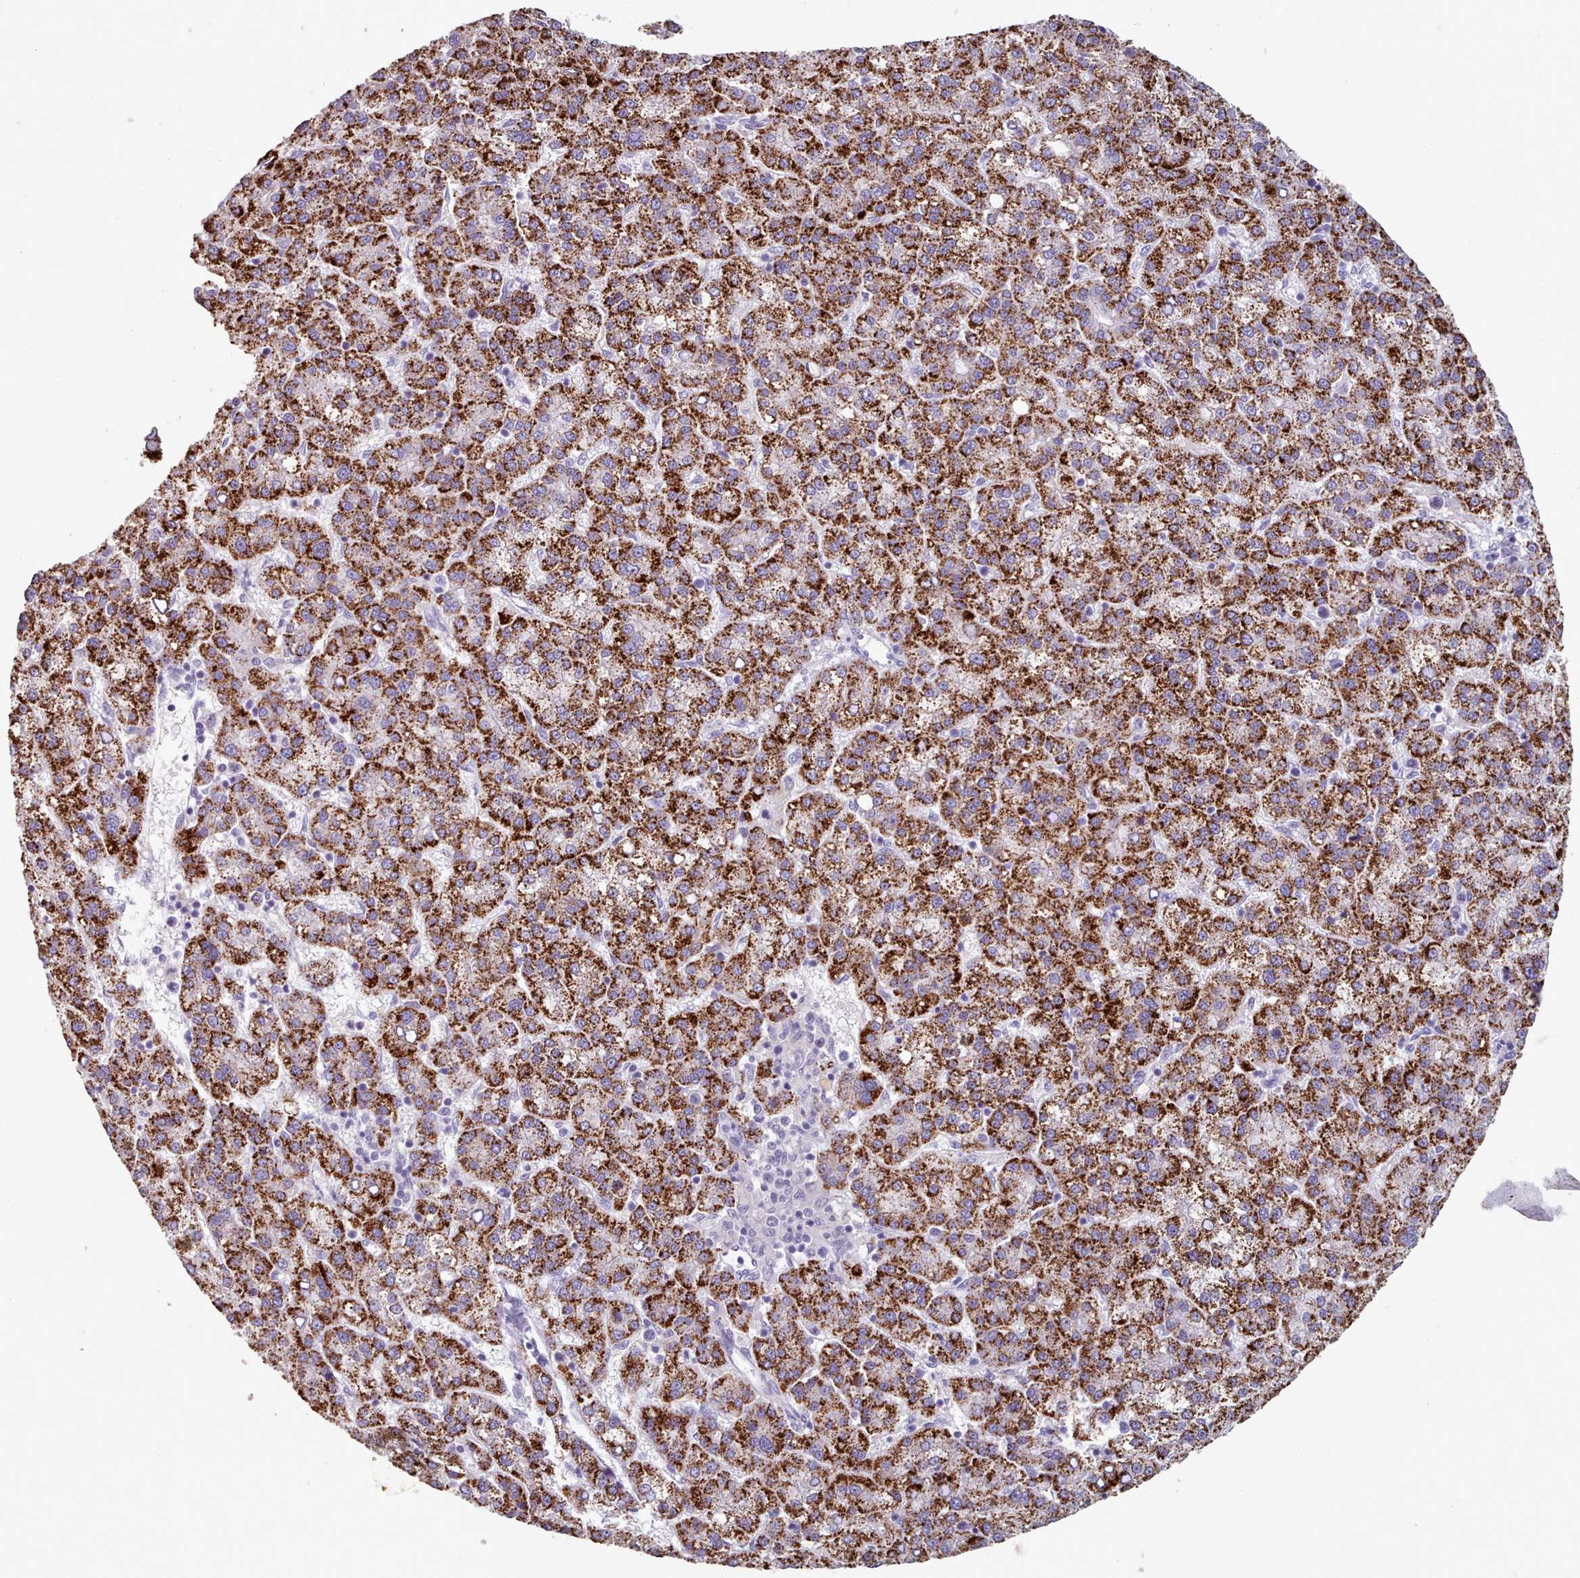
{"staining": {"intensity": "strong", "quantity": ">75%", "location": "cytoplasmic/membranous"}, "tissue": "liver cancer", "cell_type": "Tumor cells", "image_type": "cancer", "snomed": [{"axis": "morphology", "description": "Carcinoma, Hepatocellular, NOS"}, {"axis": "topography", "description": "Liver"}], "caption": "Immunohistochemistry (DAB) staining of human hepatocellular carcinoma (liver) demonstrates strong cytoplasmic/membranous protein staining in about >75% of tumor cells.", "gene": "HAO1", "patient": {"sex": "female", "age": 58}}